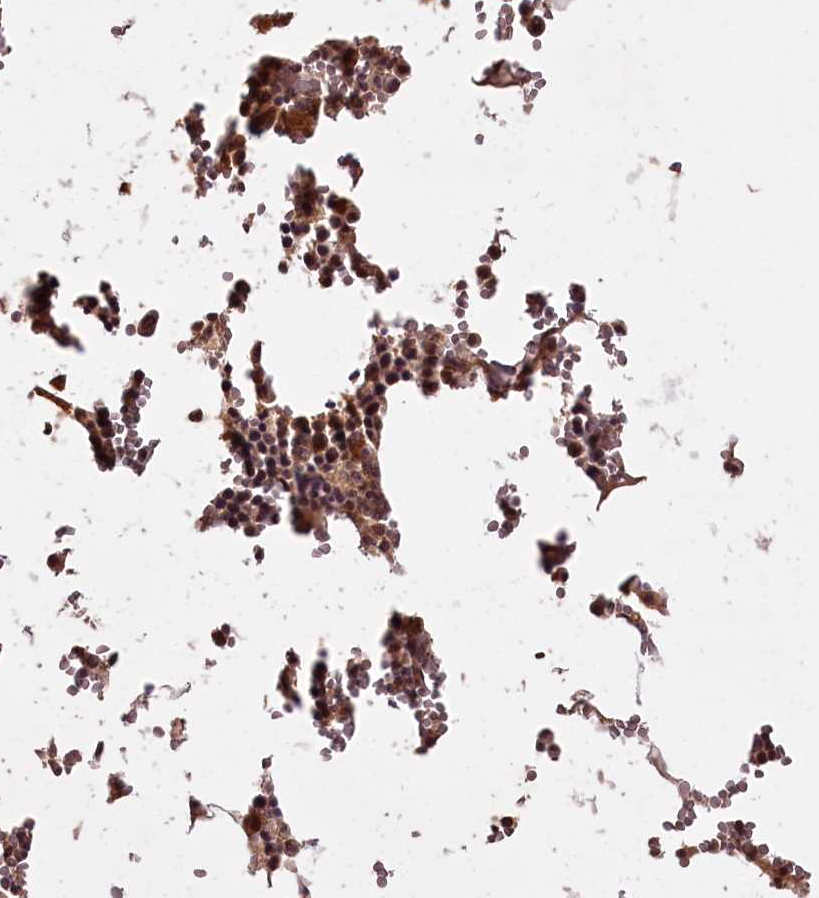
{"staining": {"intensity": "moderate", "quantity": ">75%", "location": "cytoplasmic/membranous,nuclear"}, "tissue": "bone marrow", "cell_type": "Hematopoietic cells", "image_type": "normal", "snomed": [{"axis": "morphology", "description": "Normal tissue, NOS"}, {"axis": "topography", "description": "Bone marrow"}], "caption": "IHC histopathology image of benign bone marrow stained for a protein (brown), which demonstrates medium levels of moderate cytoplasmic/membranous,nuclear expression in approximately >75% of hematopoietic cells.", "gene": "NPRL2", "patient": {"sex": "male", "age": 70}}